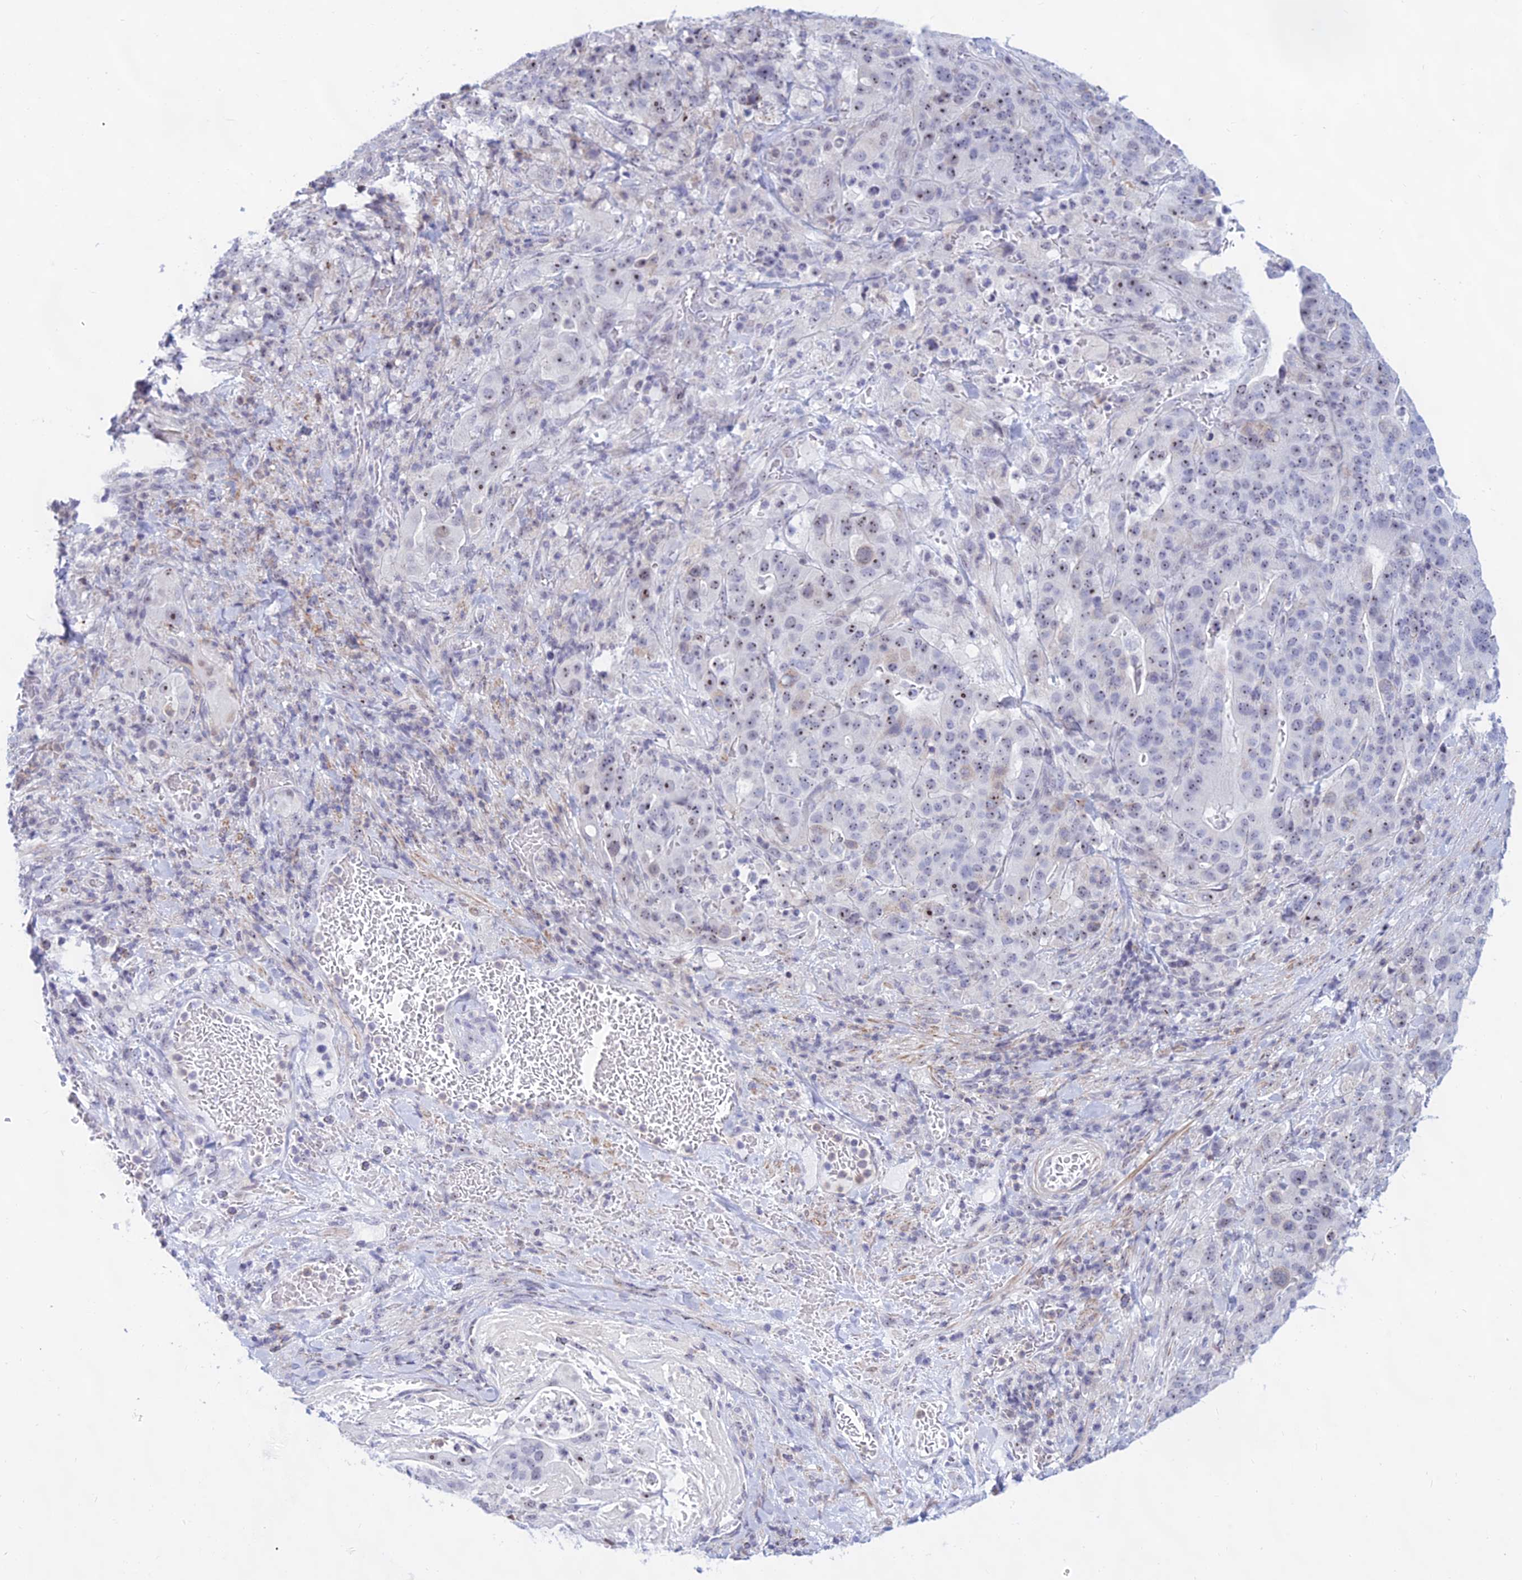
{"staining": {"intensity": "moderate", "quantity": "<25%", "location": "nuclear"}, "tissue": "stomach cancer", "cell_type": "Tumor cells", "image_type": "cancer", "snomed": [{"axis": "morphology", "description": "Adenocarcinoma, NOS"}, {"axis": "topography", "description": "Stomach"}], "caption": "Immunohistochemical staining of human stomach cancer (adenocarcinoma) exhibits low levels of moderate nuclear staining in approximately <25% of tumor cells. (DAB (3,3'-diaminobenzidine) IHC with brightfield microscopy, high magnification).", "gene": "KRR1", "patient": {"sex": "male", "age": 48}}